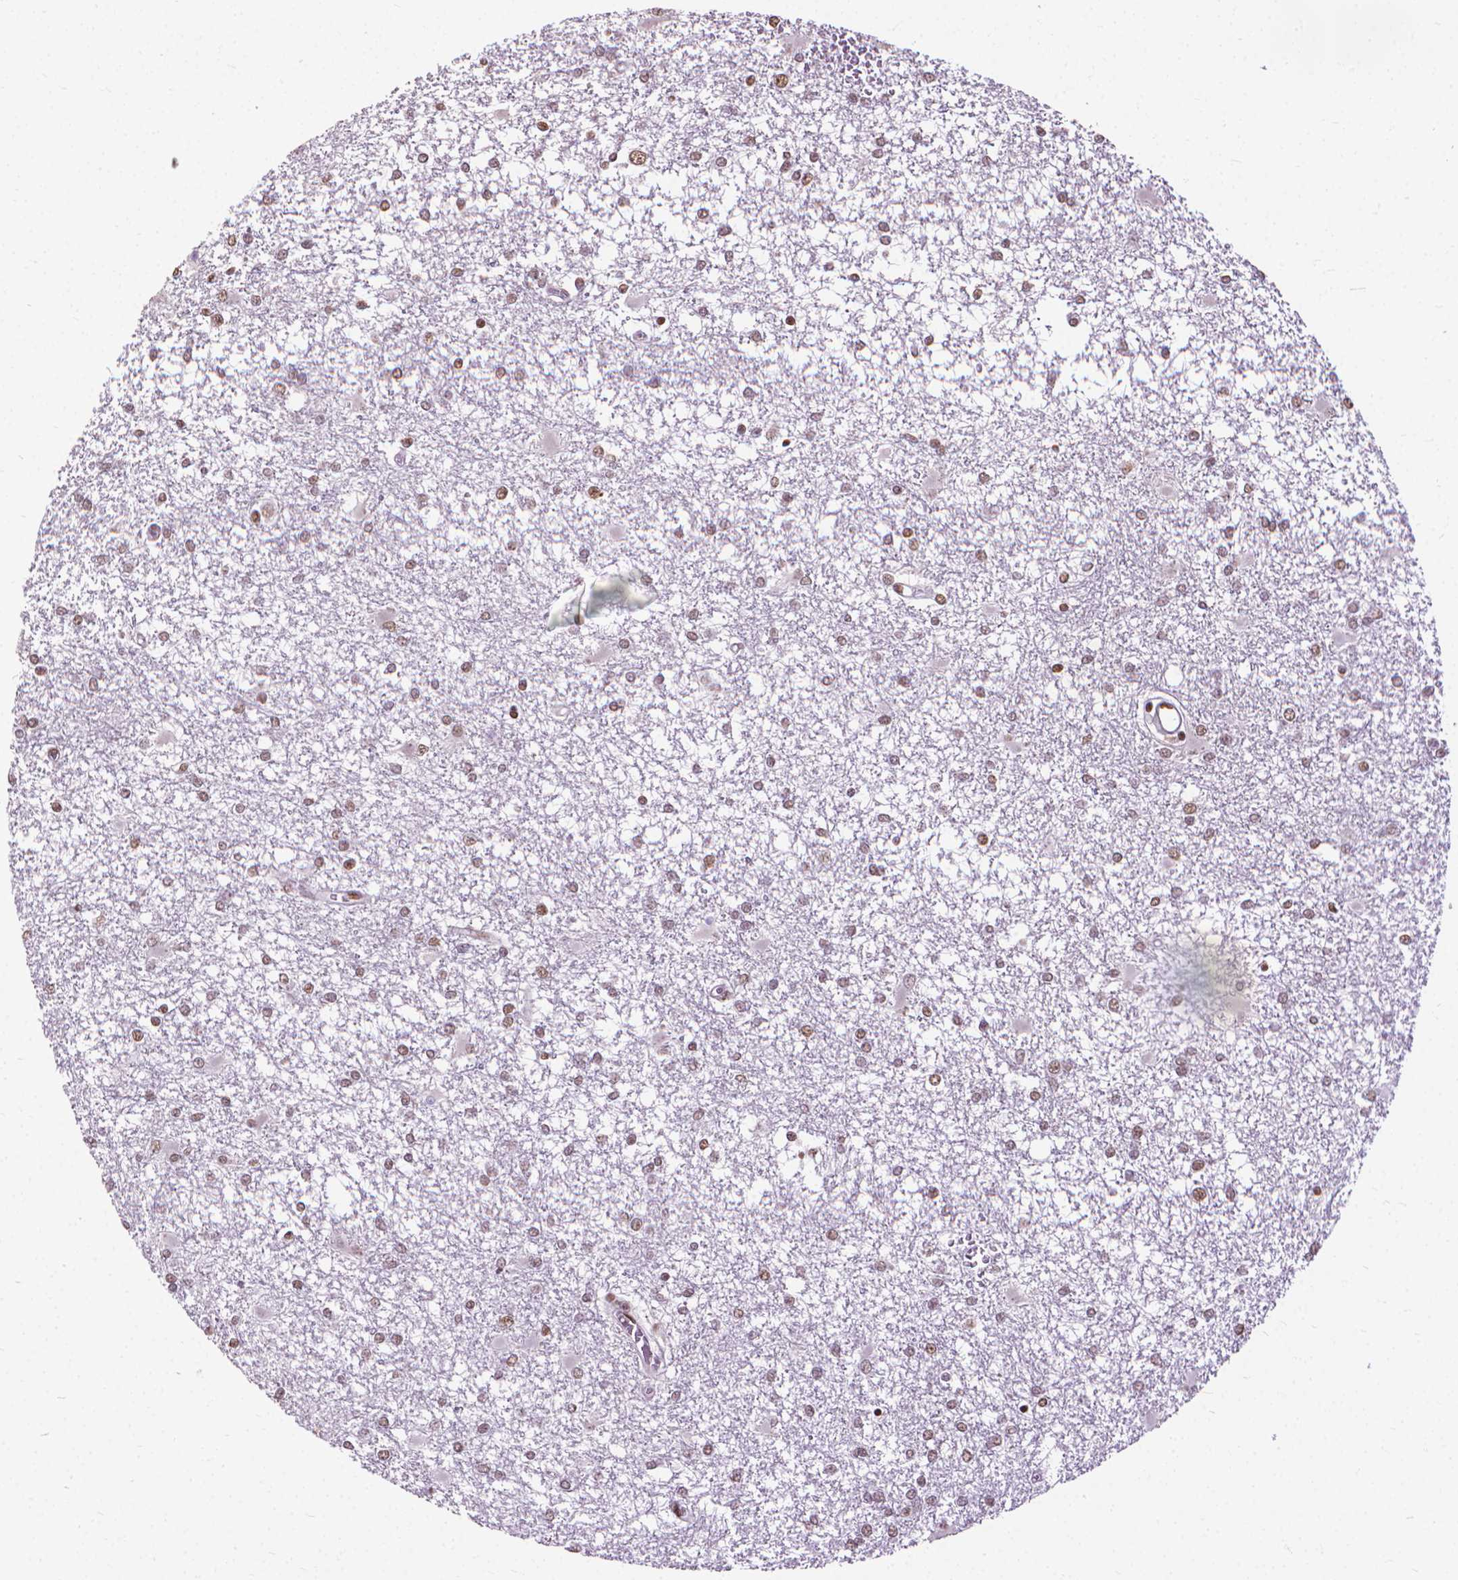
{"staining": {"intensity": "moderate", "quantity": ">75%", "location": "nuclear"}, "tissue": "glioma", "cell_type": "Tumor cells", "image_type": "cancer", "snomed": [{"axis": "morphology", "description": "Glioma, malignant, High grade"}, {"axis": "topography", "description": "Cerebral cortex"}], "caption": "High-magnification brightfield microscopy of glioma stained with DAB (3,3'-diaminobenzidine) (brown) and counterstained with hematoxylin (blue). tumor cells exhibit moderate nuclear positivity is seen in about>75% of cells. Nuclei are stained in blue.", "gene": "AKAP8", "patient": {"sex": "male", "age": 79}}